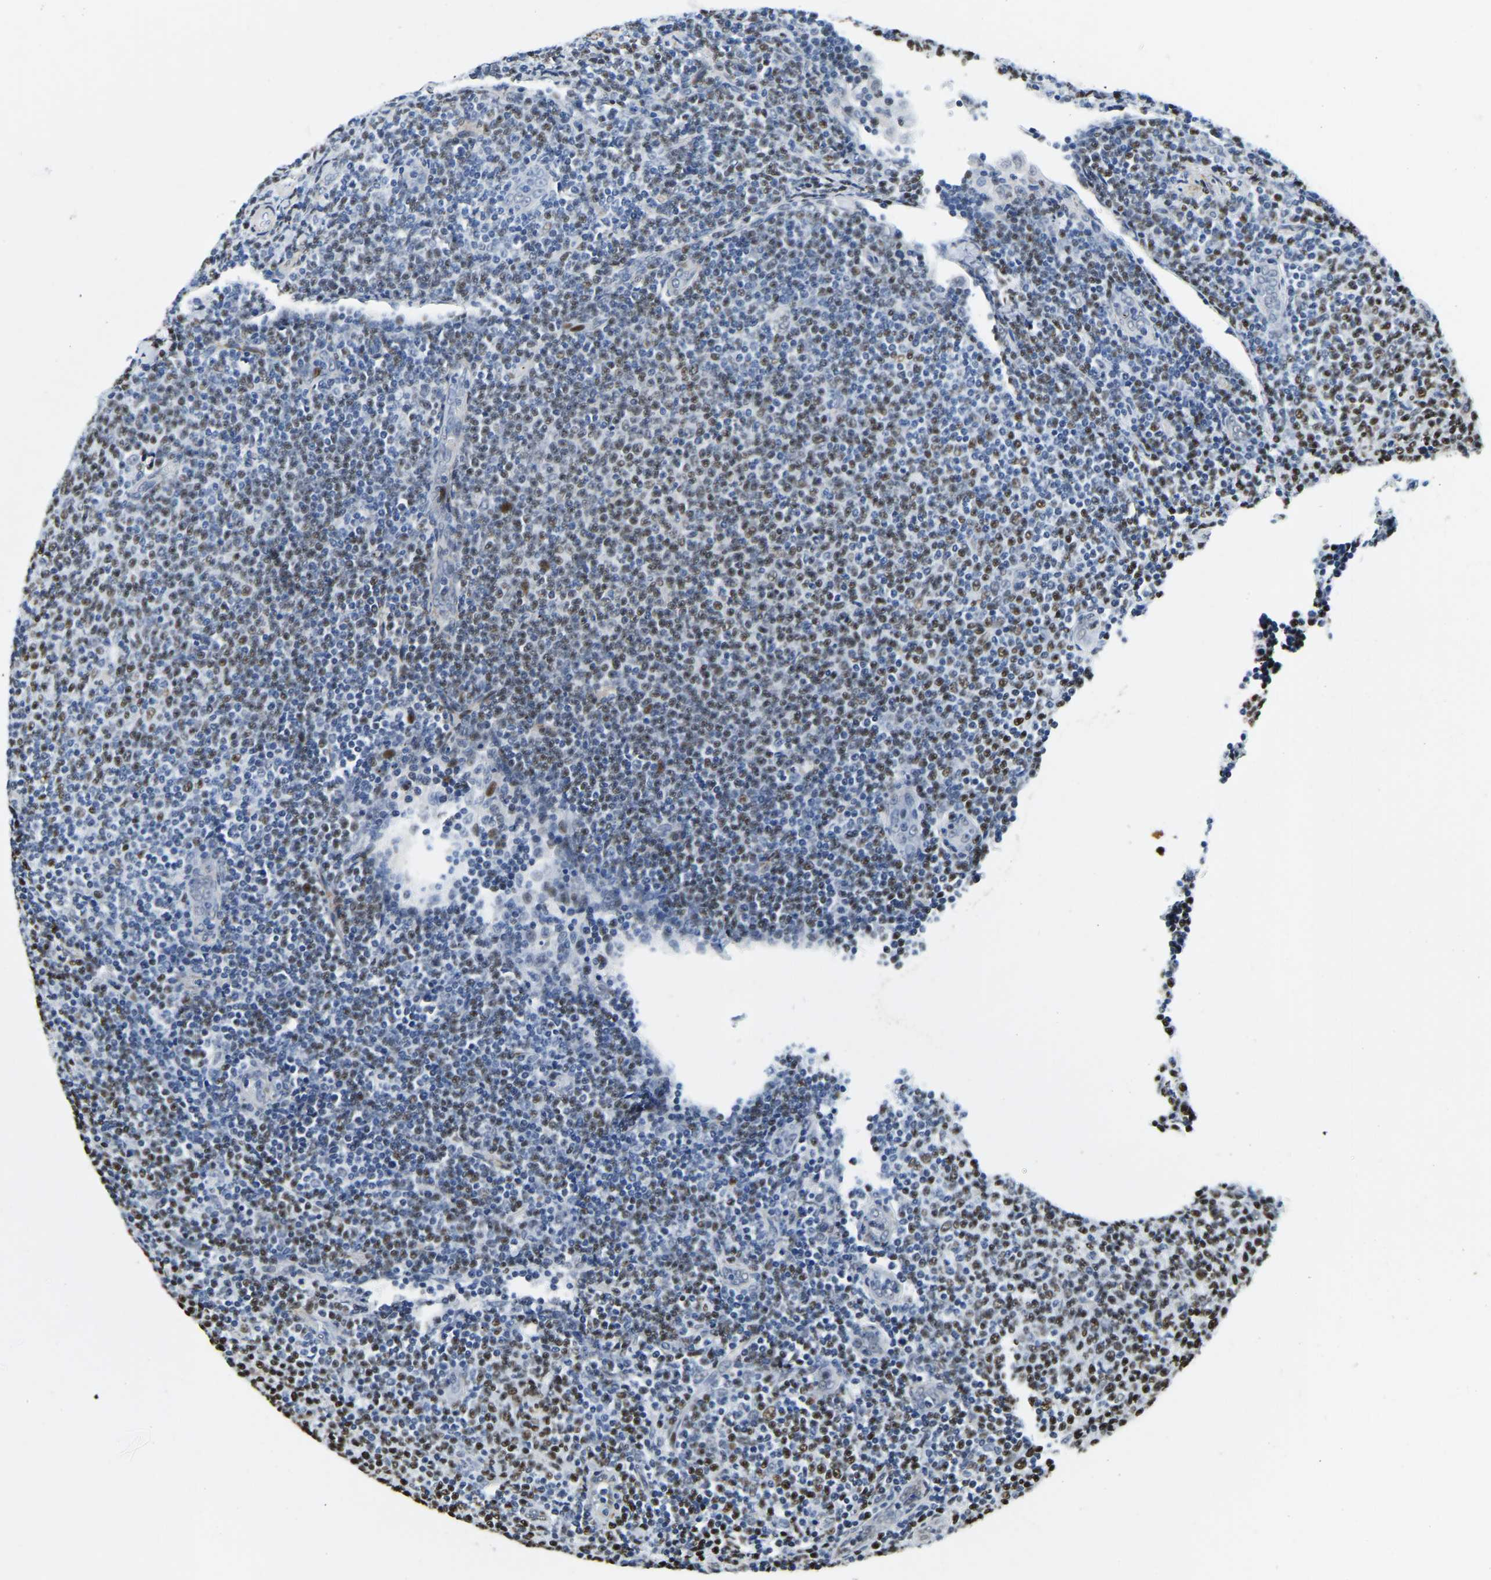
{"staining": {"intensity": "moderate", "quantity": "25%-75%", "location": "nuclear"}, "tissue": "lymphoma", "cell_type": "Tumor cells", "image_type": "cancer", "snomed": [{"axis": "morphology", "description": "Malignant lymphoma, non-Hodgkin's type, Low grade"}, {"axis": "topography", "description": "Lymph node"}], "caption": "Protein expression analysis of human lymphoma reveals moderate nuclear positivity in approximately 25%-75% of tumor cells.", "gene": "UBA1", "patient": {"sex": "male", "age": 66}}